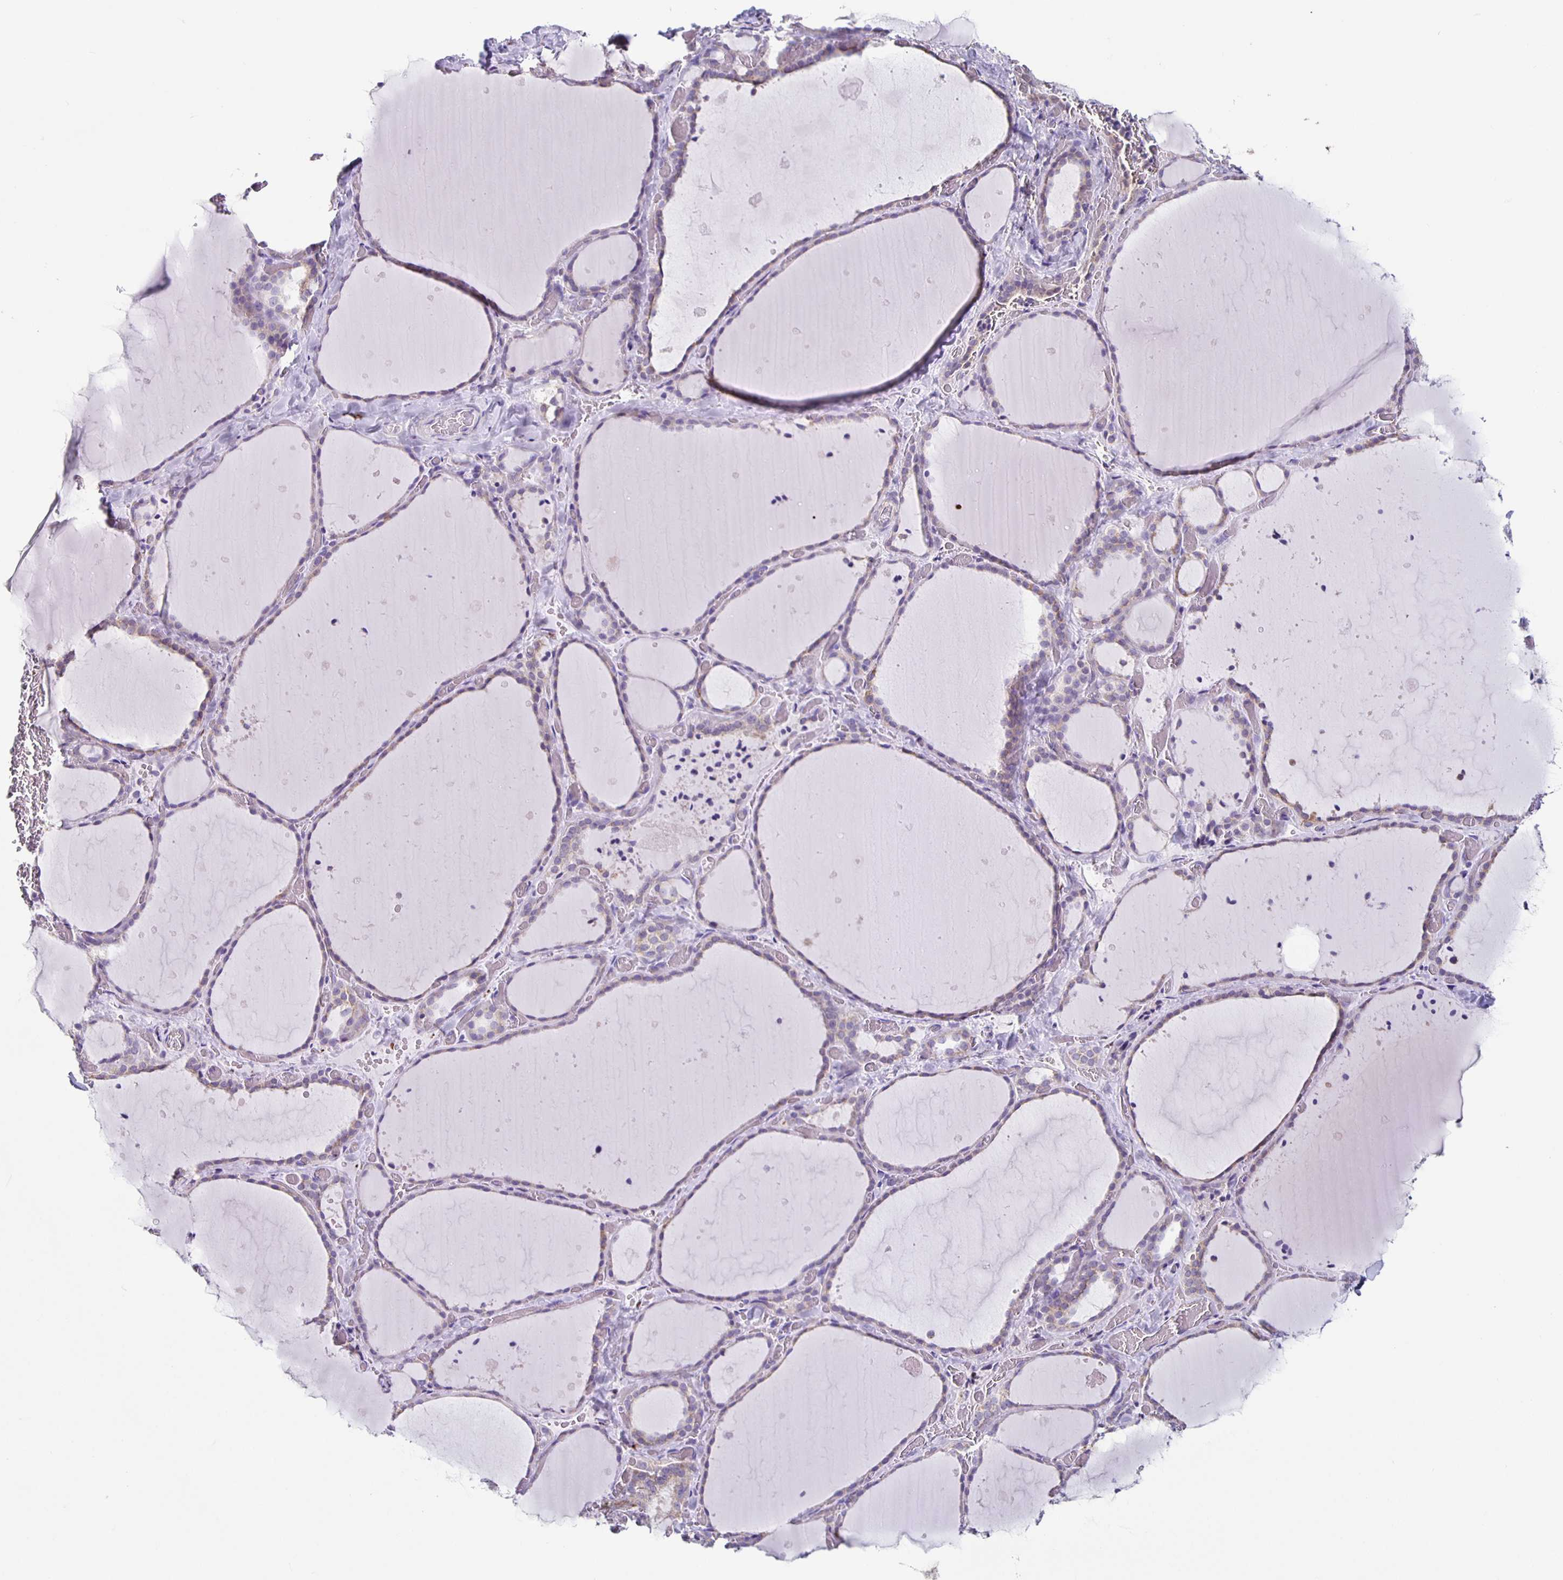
{"staining": {"intensity": "weak", "quantity": "25%-75%", "location": "cytoplasmic/membranous"}, "tissue": "thyroid gland", "cell_type": "Glandular cells", "image_type": "normal", "snomed": [{"axis": "morphology", "description": "Normal tissue, NOS"}, {"axis": "topography", "description": "Thyroid gland"}], "caption": "Weak cytoplasmic/membranous expression for a protein is seen in about 25%-75% of glandular cells of benign thyroid gland using immunohistochemistry.", "gene": "TPPP", "patient": {"sex": "female", "age": 36}}